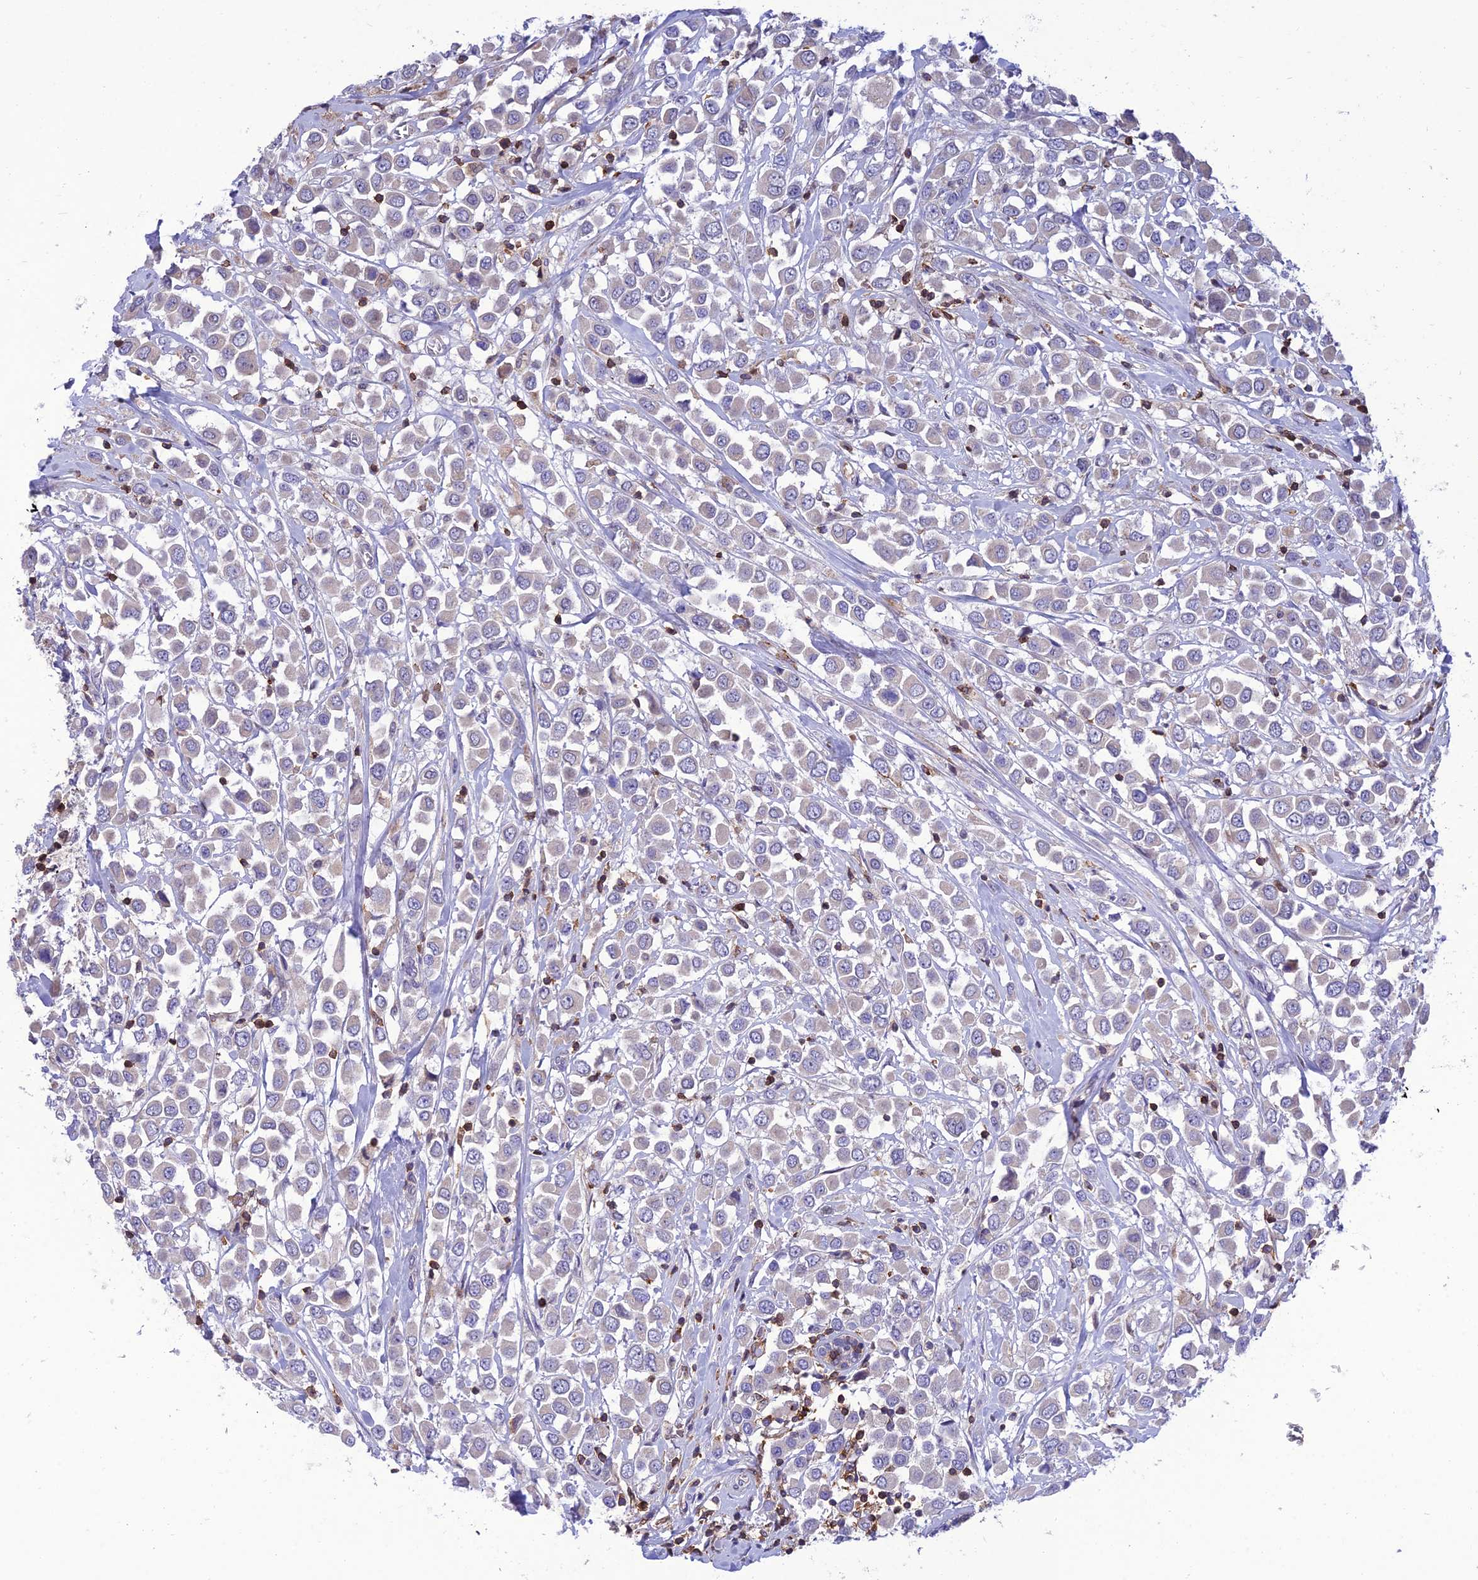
{"staining": {"intensity": "negative", "quantity": "none", "location": "none"}, "tissue": "breast cancer", "cell_type": "Tumor cells", "image_type": "cancer", "snomed": [{"axis": "morphology", "description": "Duct carcinoma"}, {"axis": "topography", "description": "Breast"}], "caption": "A high-resolution micrograph shows immunohistochemistry (IHC) staining of breast cancer (invasive ductal carcinoma), which exhibits no significant expression in tumor cells.", "gene": "FAM76A", "patient": {"sex": "female", "age": 61}}